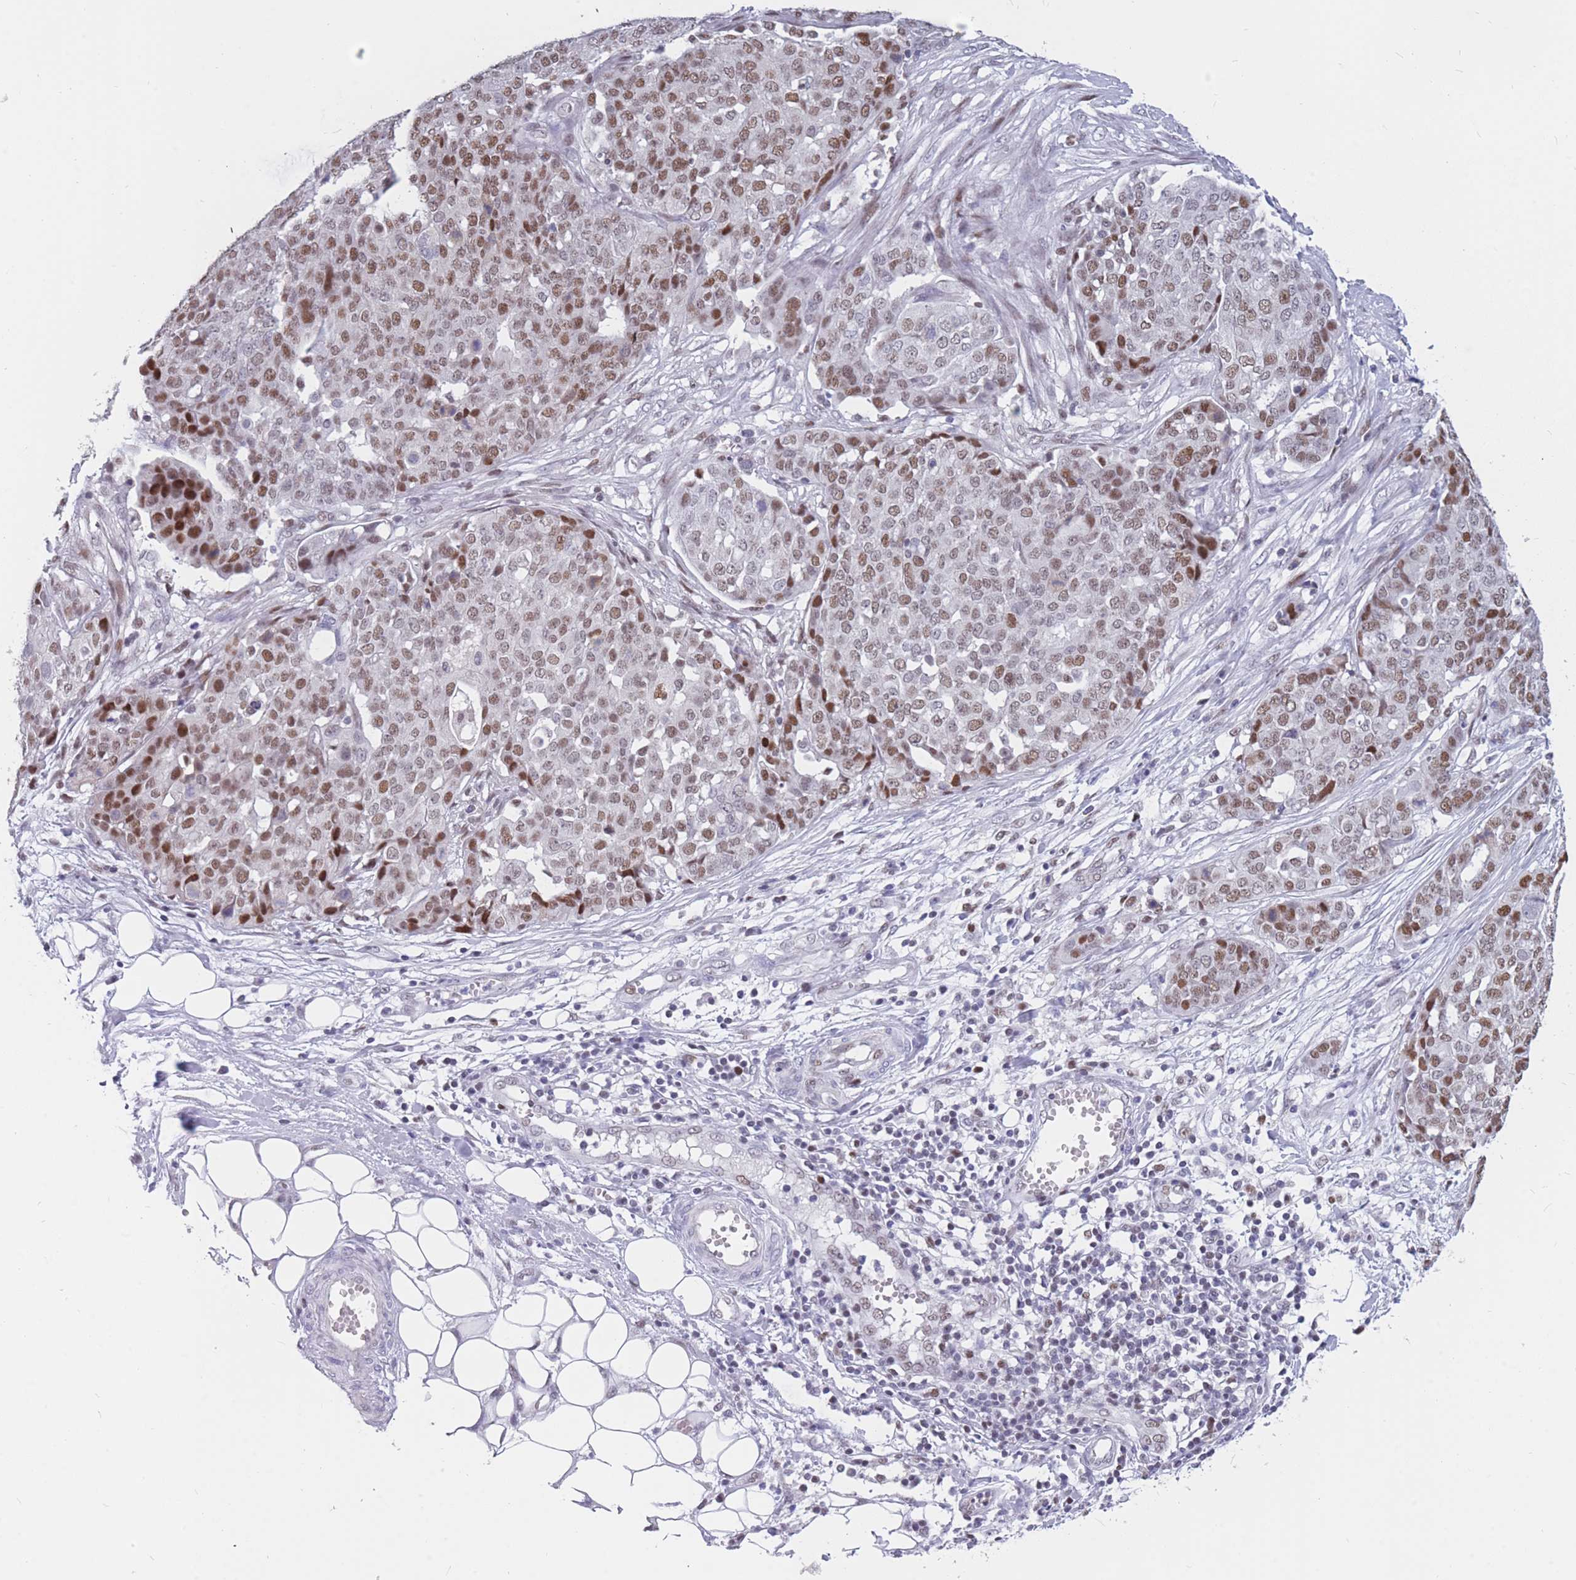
{"staining": {"intensity": "moderate", "quantity": ">75%", "location": "nuclear"}, "tissue": "ovarian cancer", "cell_type": "Tumor cells", "image_type": "cancer", "snomed": [{"axis": "morphology", "description": "Cystadenocarcinoma, serous, NOS"}, {"axis": "topography", "description": "Soft tissue"}, {"axis": "topography", "description": "Ovary"}], "caption": "Protein analysis of ovarian cancer tissue exhibits moderate nuclear staining in about >75% of tumor cells.", "gene": "NASP", "patient": {"sex": "female", "age": 57}}